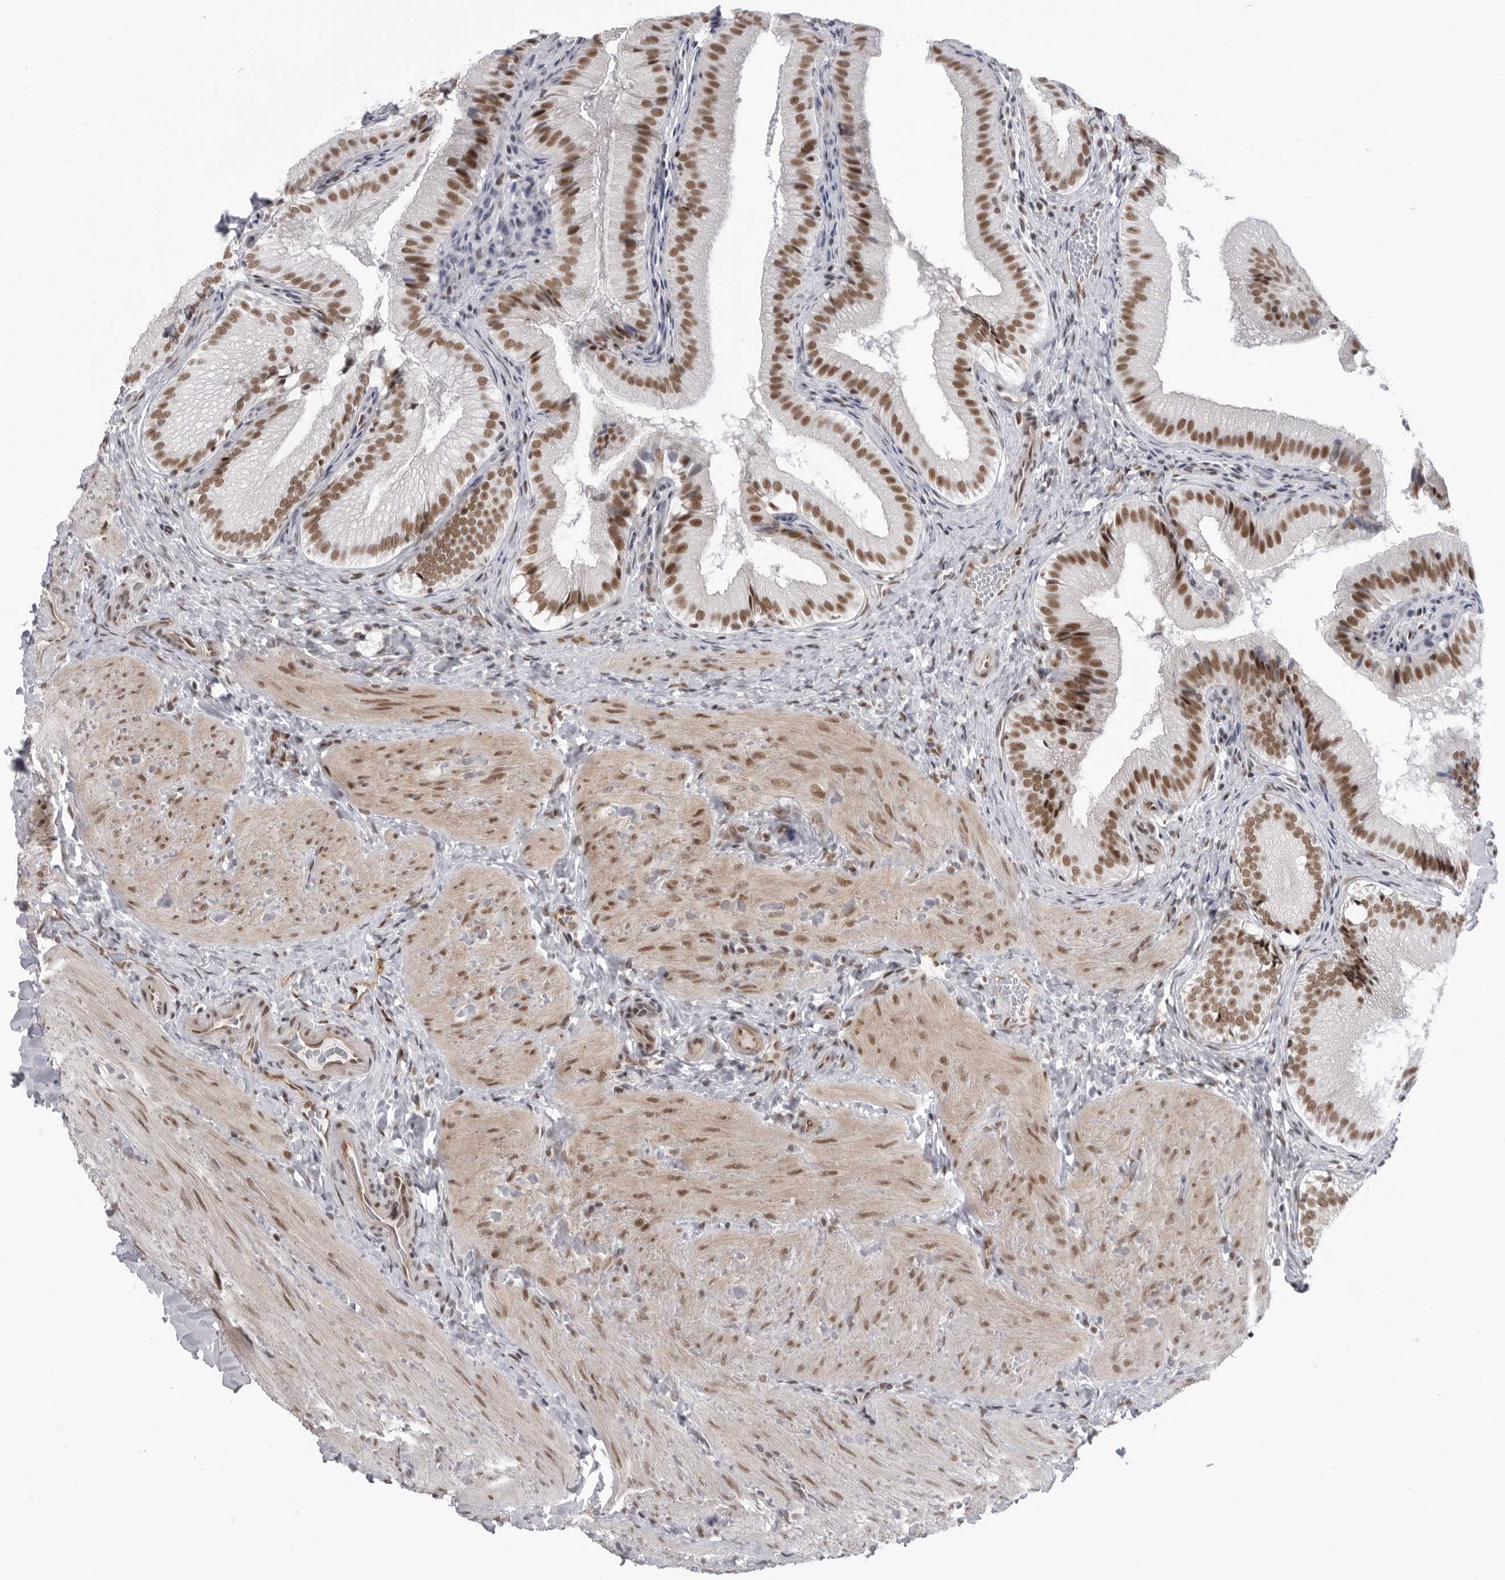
{"staining": {"intensity": "strong", "quantity": ">75%", "location": "nuclear"}, "tissue": "gallbladder", "cell_type": "Glandular cells", "image_type": "normal", "snomed": [{"axis": "morphology", "description": "Normal tissue, NOS"}, {"axis": "topography", "description": "Gallbladder"}], "caption": "Brown immunohistochemical staining in benign gallbladder demonstrates strong nuclear staining in about >75% of glandular cells.", "gene": "RNF26", "patient": {"sex": "female", "age": 30}}